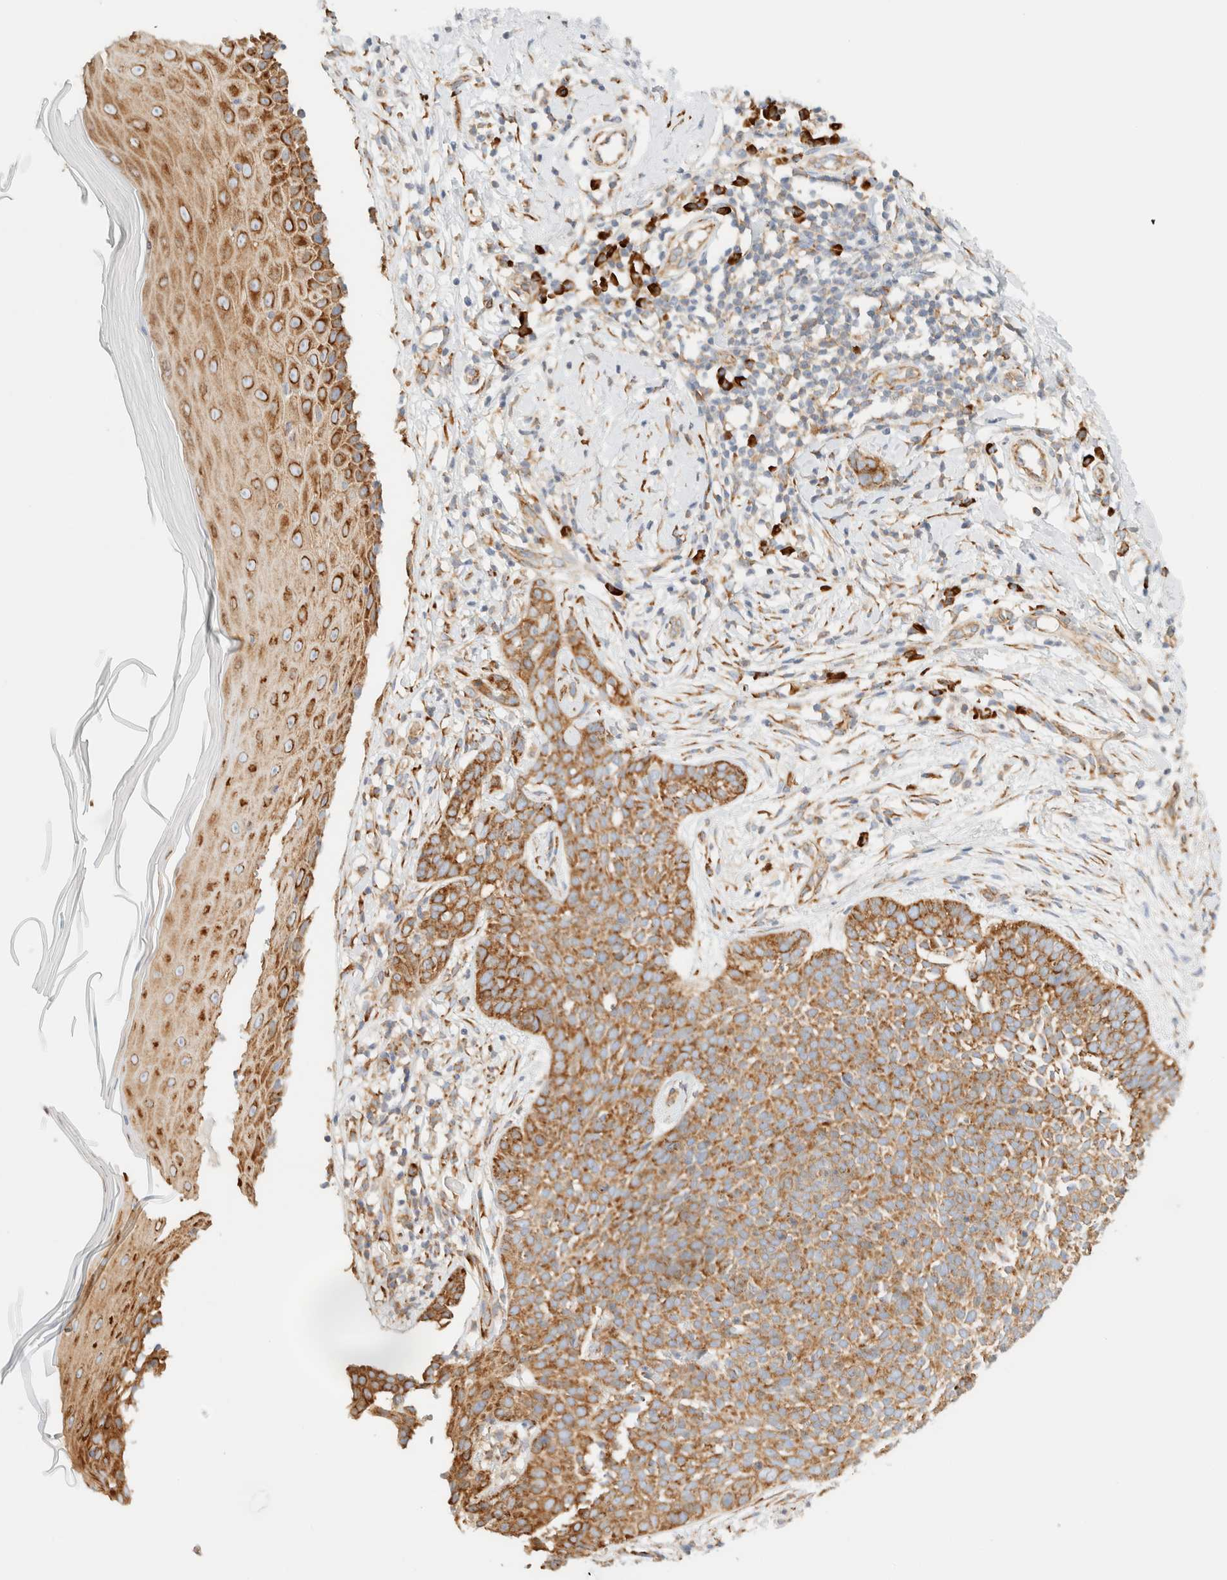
{"staining": {"intensity": "strong", "quantity": ">75%", "location": "cytoplasmic/membranous"}, "tissue": "skin cancer", "cell_type": "Tumor cells", "image_type": "cancer", "snomed": [{"axis": "morphology", "description": "Normal tissue, NOS"}, {"axis": "morphology", "description": "Basal cell carcinoma"}, {"axis": "topography", "description": "Skin"}], "caption": "Strong cytoplasmic/membranous positivity is seen in approximately >75% of tumor cells in basal cell carcinoma (skin). The staining is performed using DAB brown chromogen to label protein expression. The nuclei are counter-stained blue using hematoxylin.", "gene": "ZC2HC1A", "patient": {"sex": "male", "age": 67}}